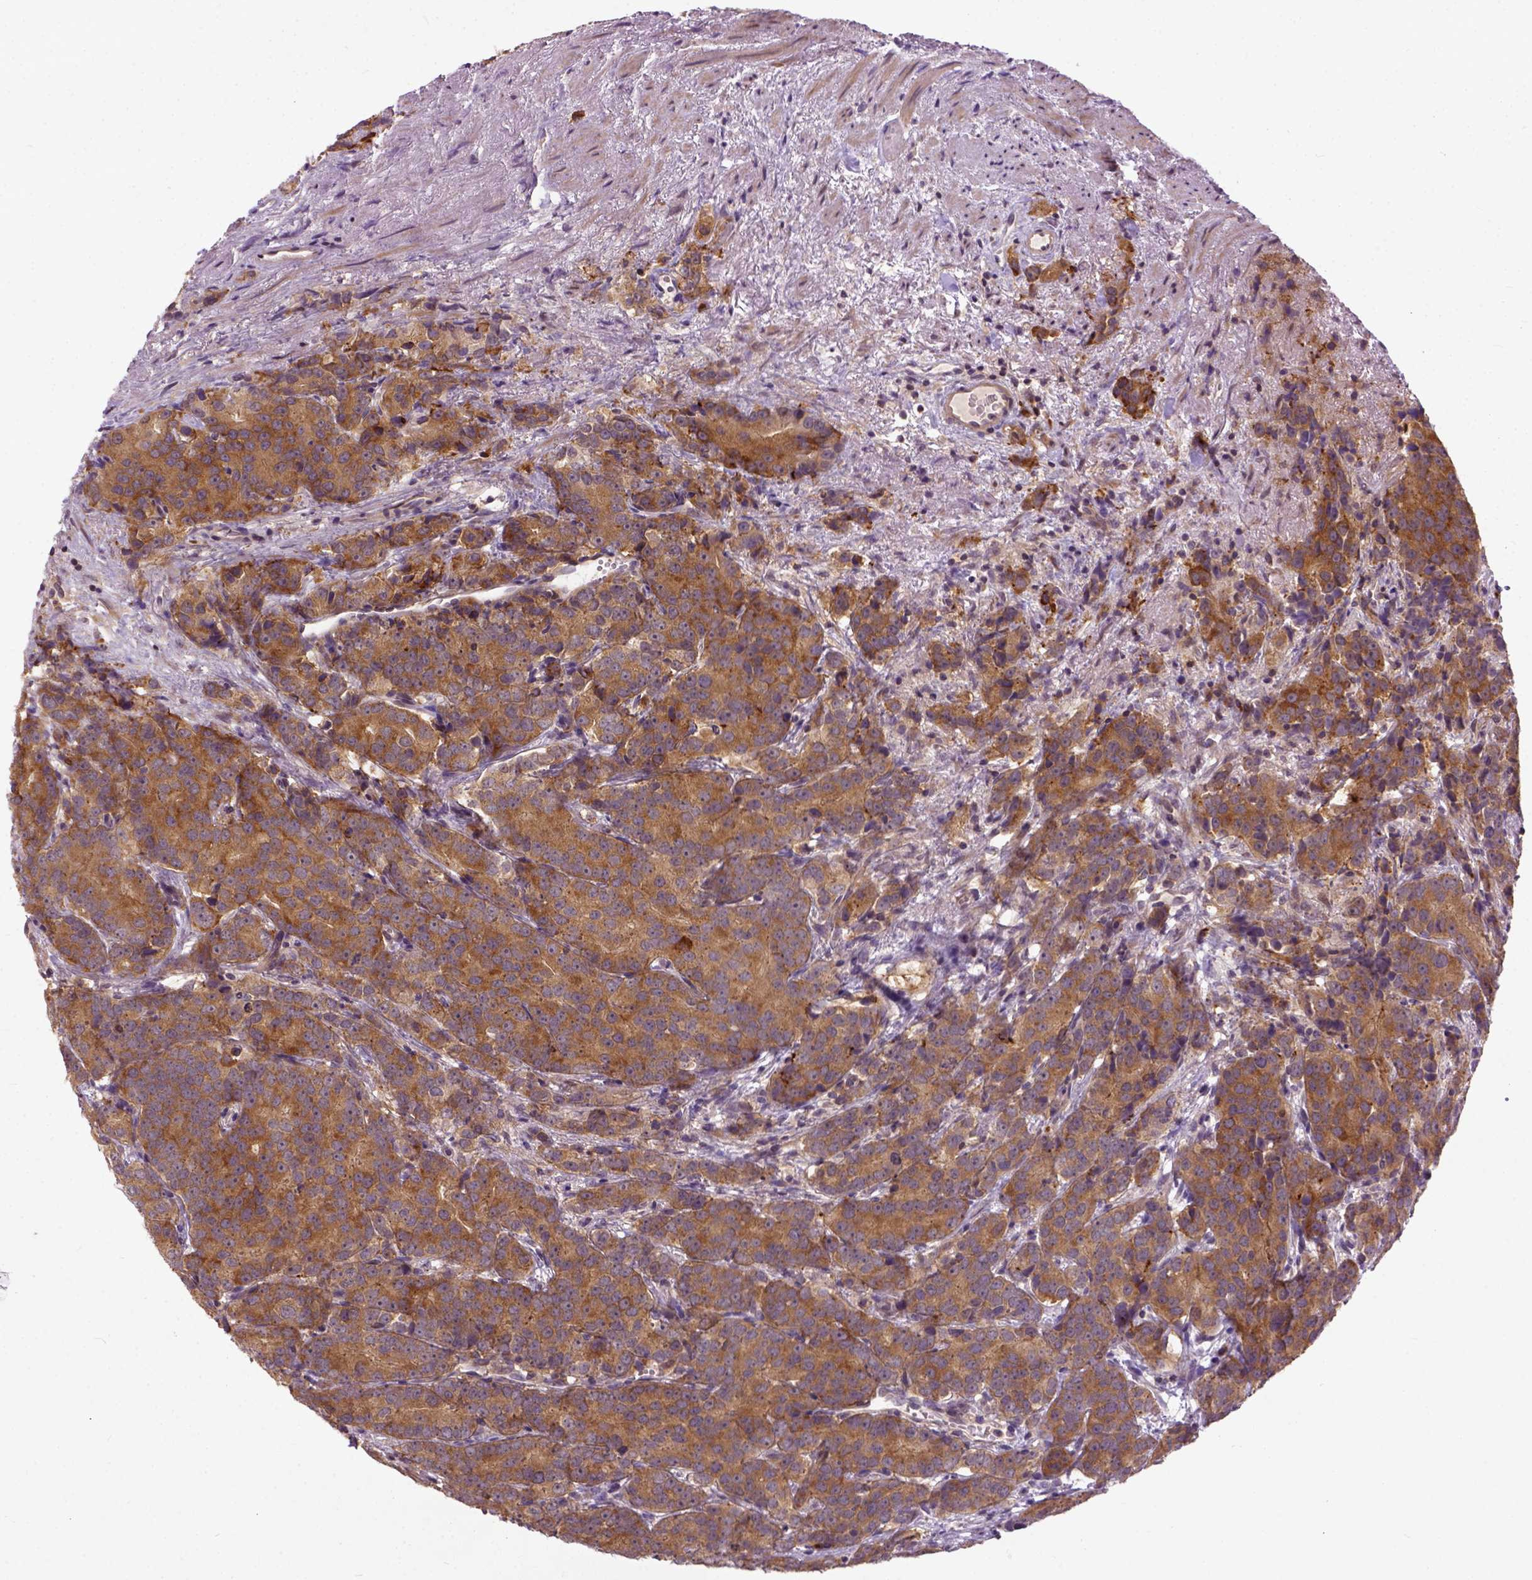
{"staining": {"intensity": "strong", "quantity": "<25%", "location": "cytoplasmic/membranous"}, "tissue": "prostate cancer", "cell_type": "Tumor cells", "image_type": "cancer", "snomed": [{"axis": "morphology", "description": "Adenocarcinoma, High grade"}, {"axis": "topography", "description": "Prostate"}], "caption": "High-power microscopy captured an immunohistochemistry (IHC) photomicrograph of prostate cancer (adenocarcinoma (high-grade)), revealing strong cytoplasmic/membranous positivity in approximately <25% of tumor cells. (DAB (3,3'-diaminobenzidine) = brown stain, brightfield microscopy at high magnification).", "gene": "CPNE1", "patient": {"sex": "male", "age": 90}}